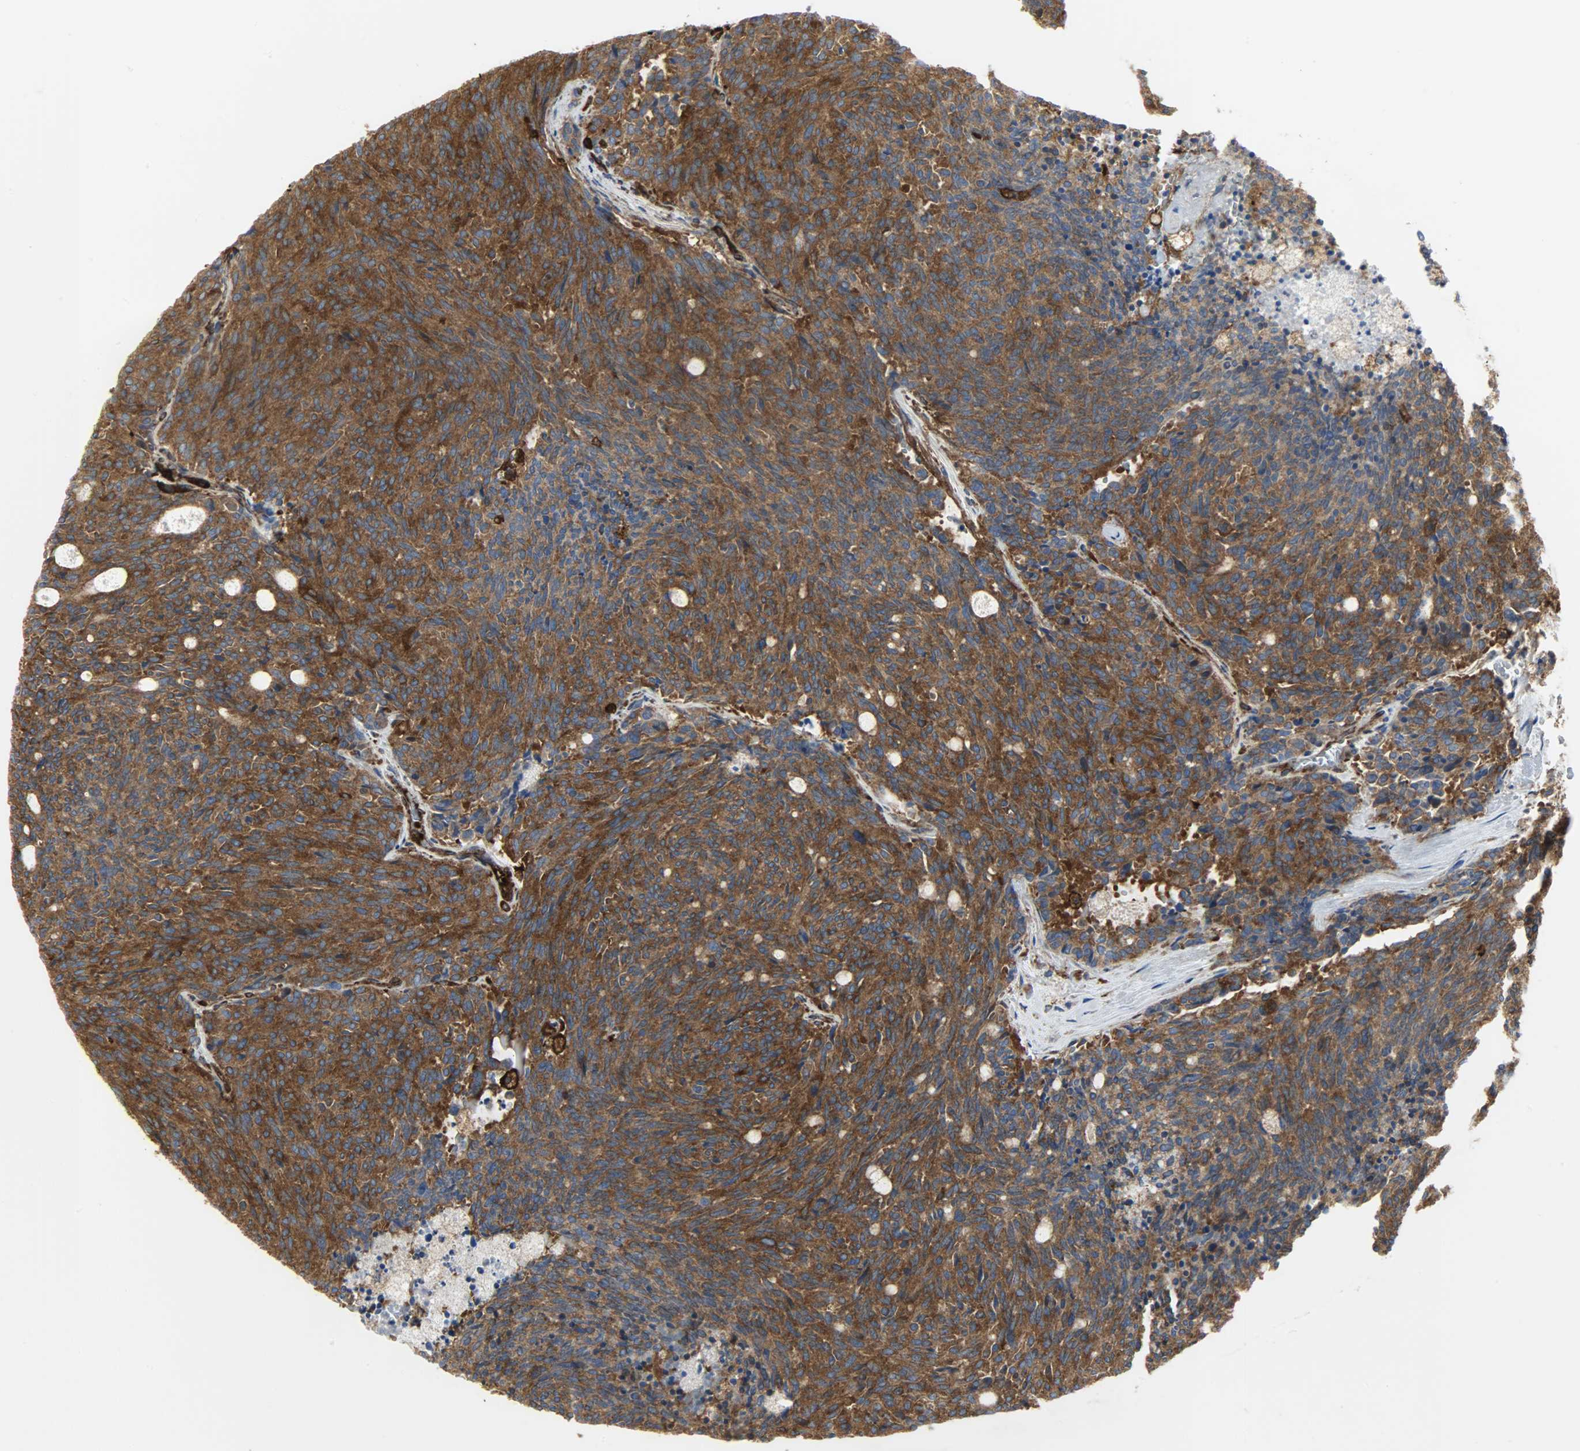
{"staining": {"intensity": "strong", "quantity": ">75%", "location": "cytoplasmic/membranous"}, "tissue": "carcinoid", "cell_type": "Tumor cells", "image_type": "cancer", "snomed": [{"axis": "morphology", "description": "Carcinoid, malignant, NOS"}, {"axis": "topography", "description": "Pancreas"}], "caption": "Immunohistochemical staining of carcinoid (malignant) demonstrates high levels of strong cytoplasmic/membranous protein expression in about >75% of tumor cells.", "gene": "VASP", "patient": {"sex": "female", "age": 54}}